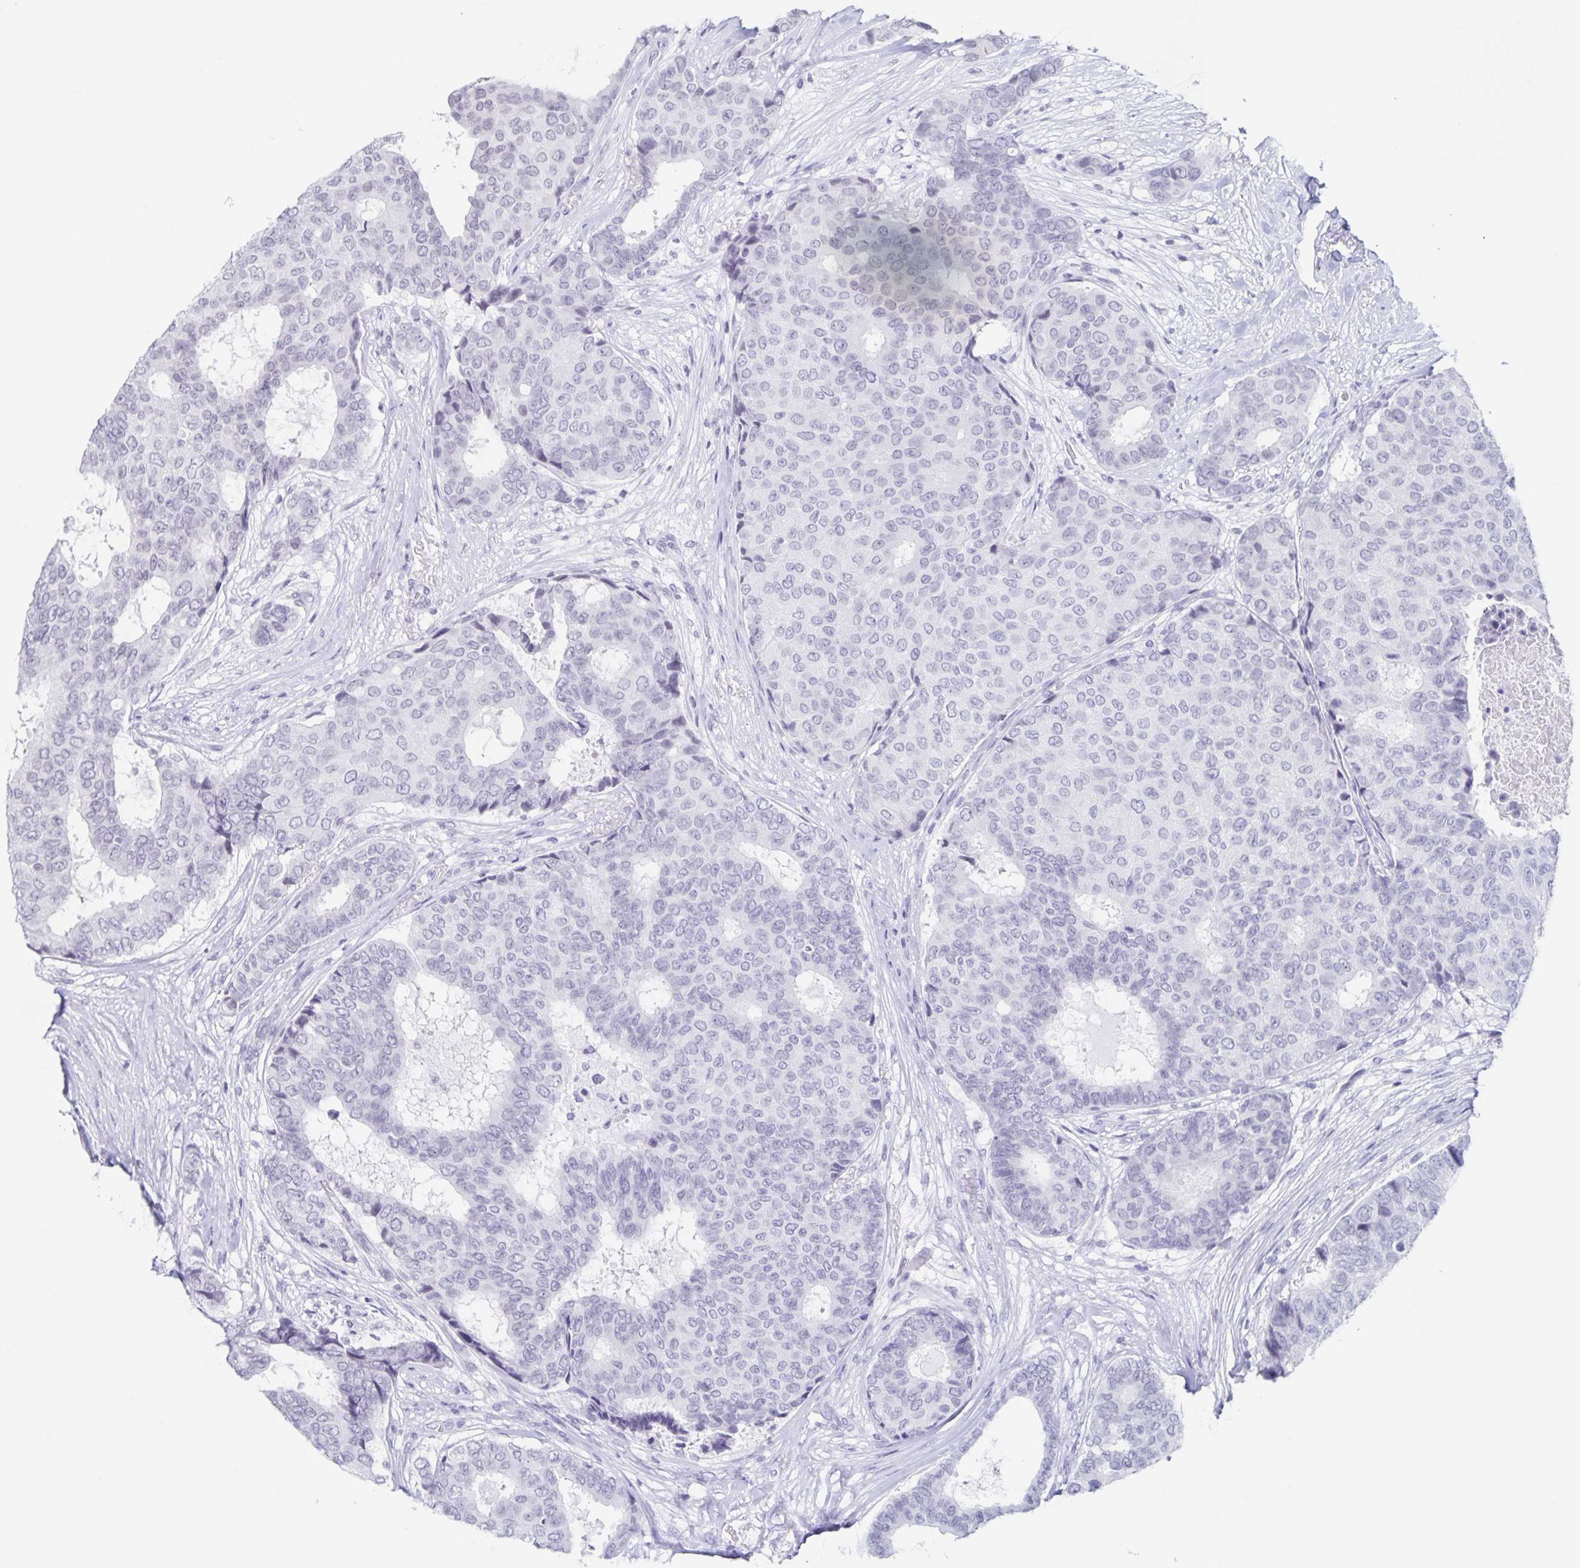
{"staining": {"intensity": "negative", "quantity": "none", "location": "none"}, "tissue": "breast cancer", "cell_type": "Tumor cells", "image_type": "cancer", "snomed": [{"axis": "morphology", "description": "Duct carcinoma"}, {"axis": "topography", "description": "Breast"}], "caption": "Tumor cells show no significant protein staining in invasive ductal carcinoma (breast). (DAB immunohistochemistry (IHC) with hematoxylin counter stain).", "gene": "LCE6A", "patient": {"sex": "female", "age": 75}}